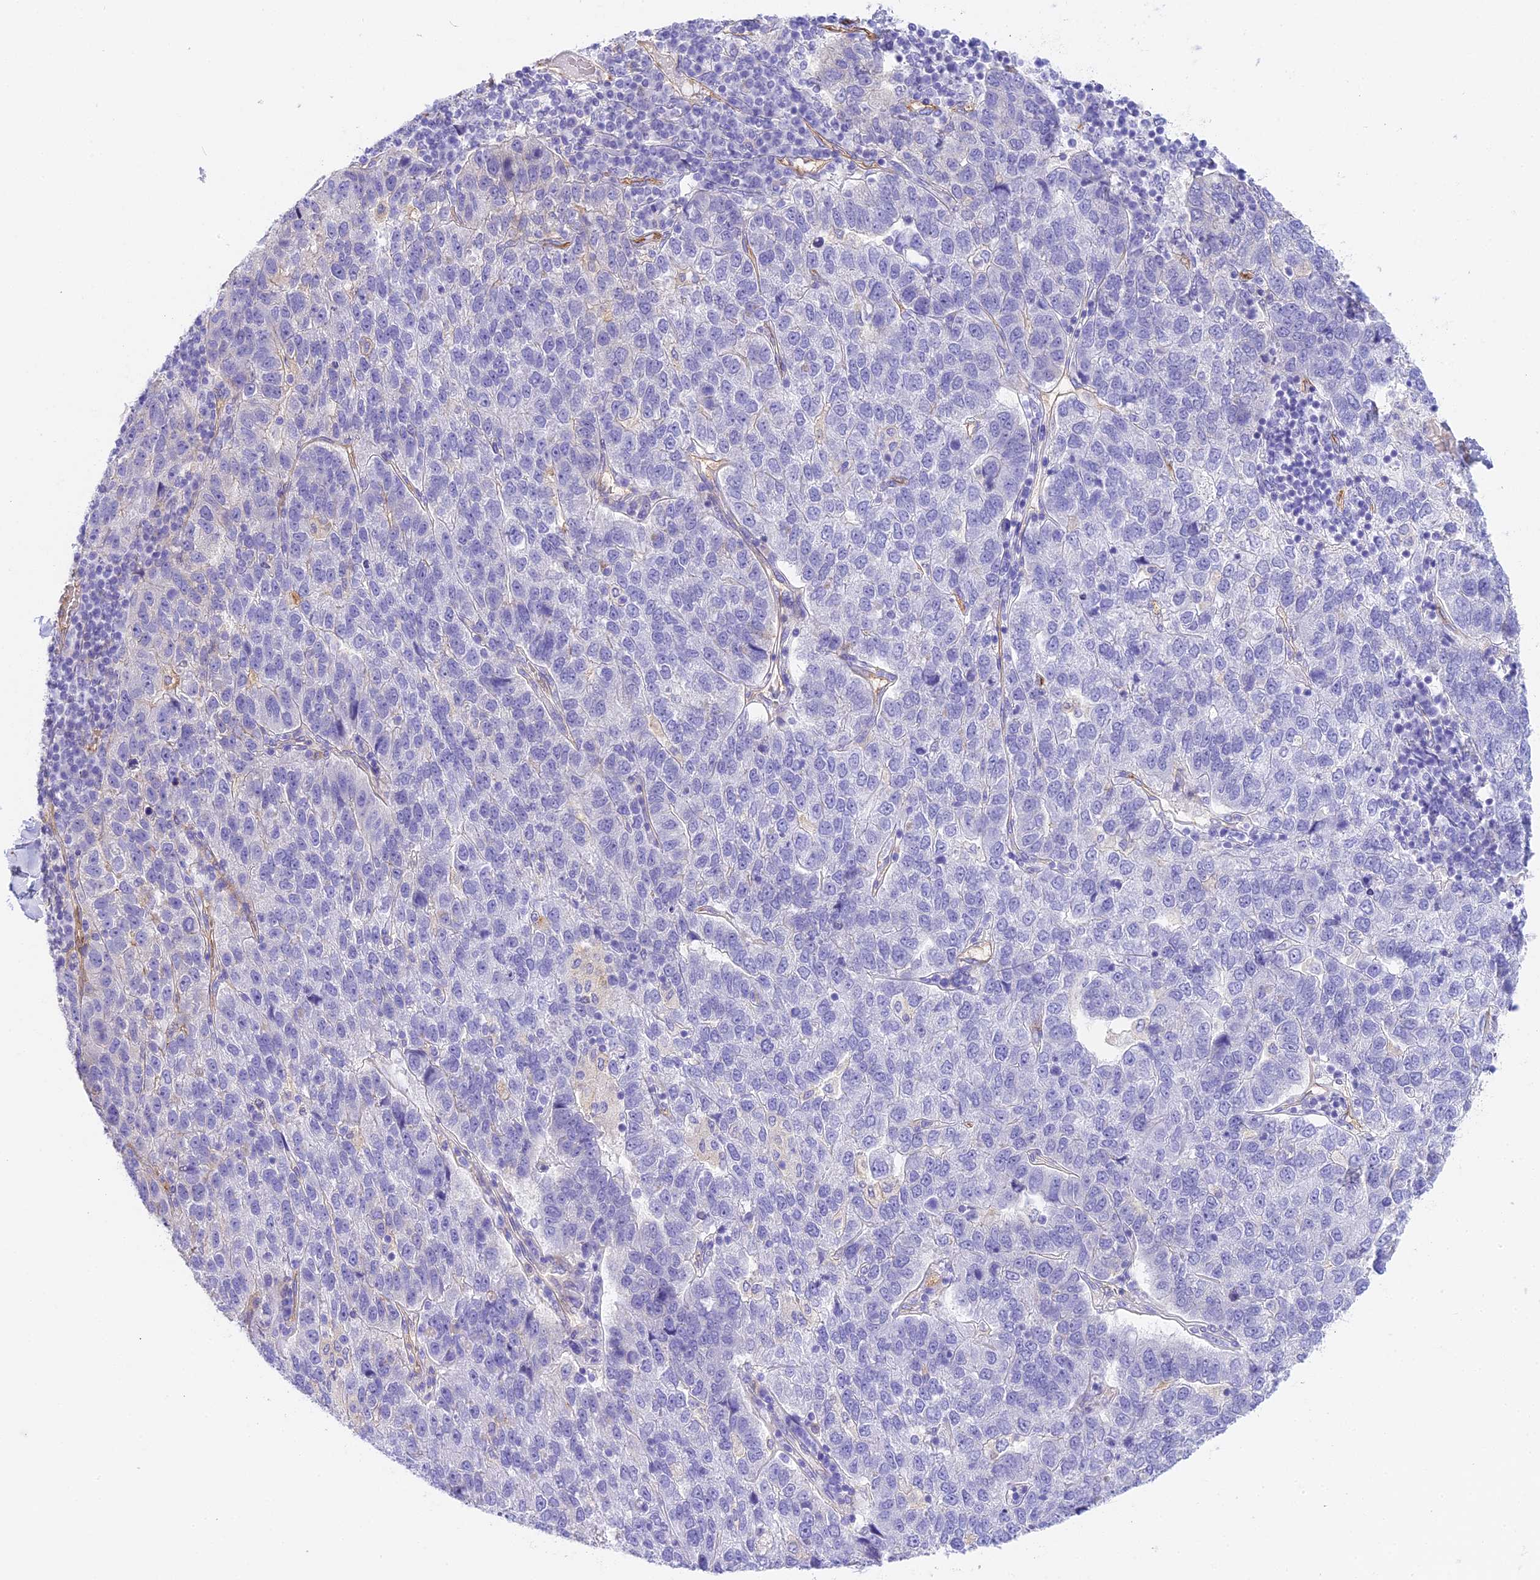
{"staining": {"intensity": "negative", "quantity": "none", "location": "none"}, "tissue": "pancreatic cancer", "cell_type": "Tumor cells", "image_type": "cancer", "snomed": [{"axis": "morphology", "description": "Adenocarcinoma, NOS"}, {"axis": "topography", "description": "Pancreas"}], "caption": "Photomicrograph shows no protein positivity in tumor cells of pancreatic cancer tissue.", "gene": "HOMER3", "patient": {"sex": "female", "age": 61}}